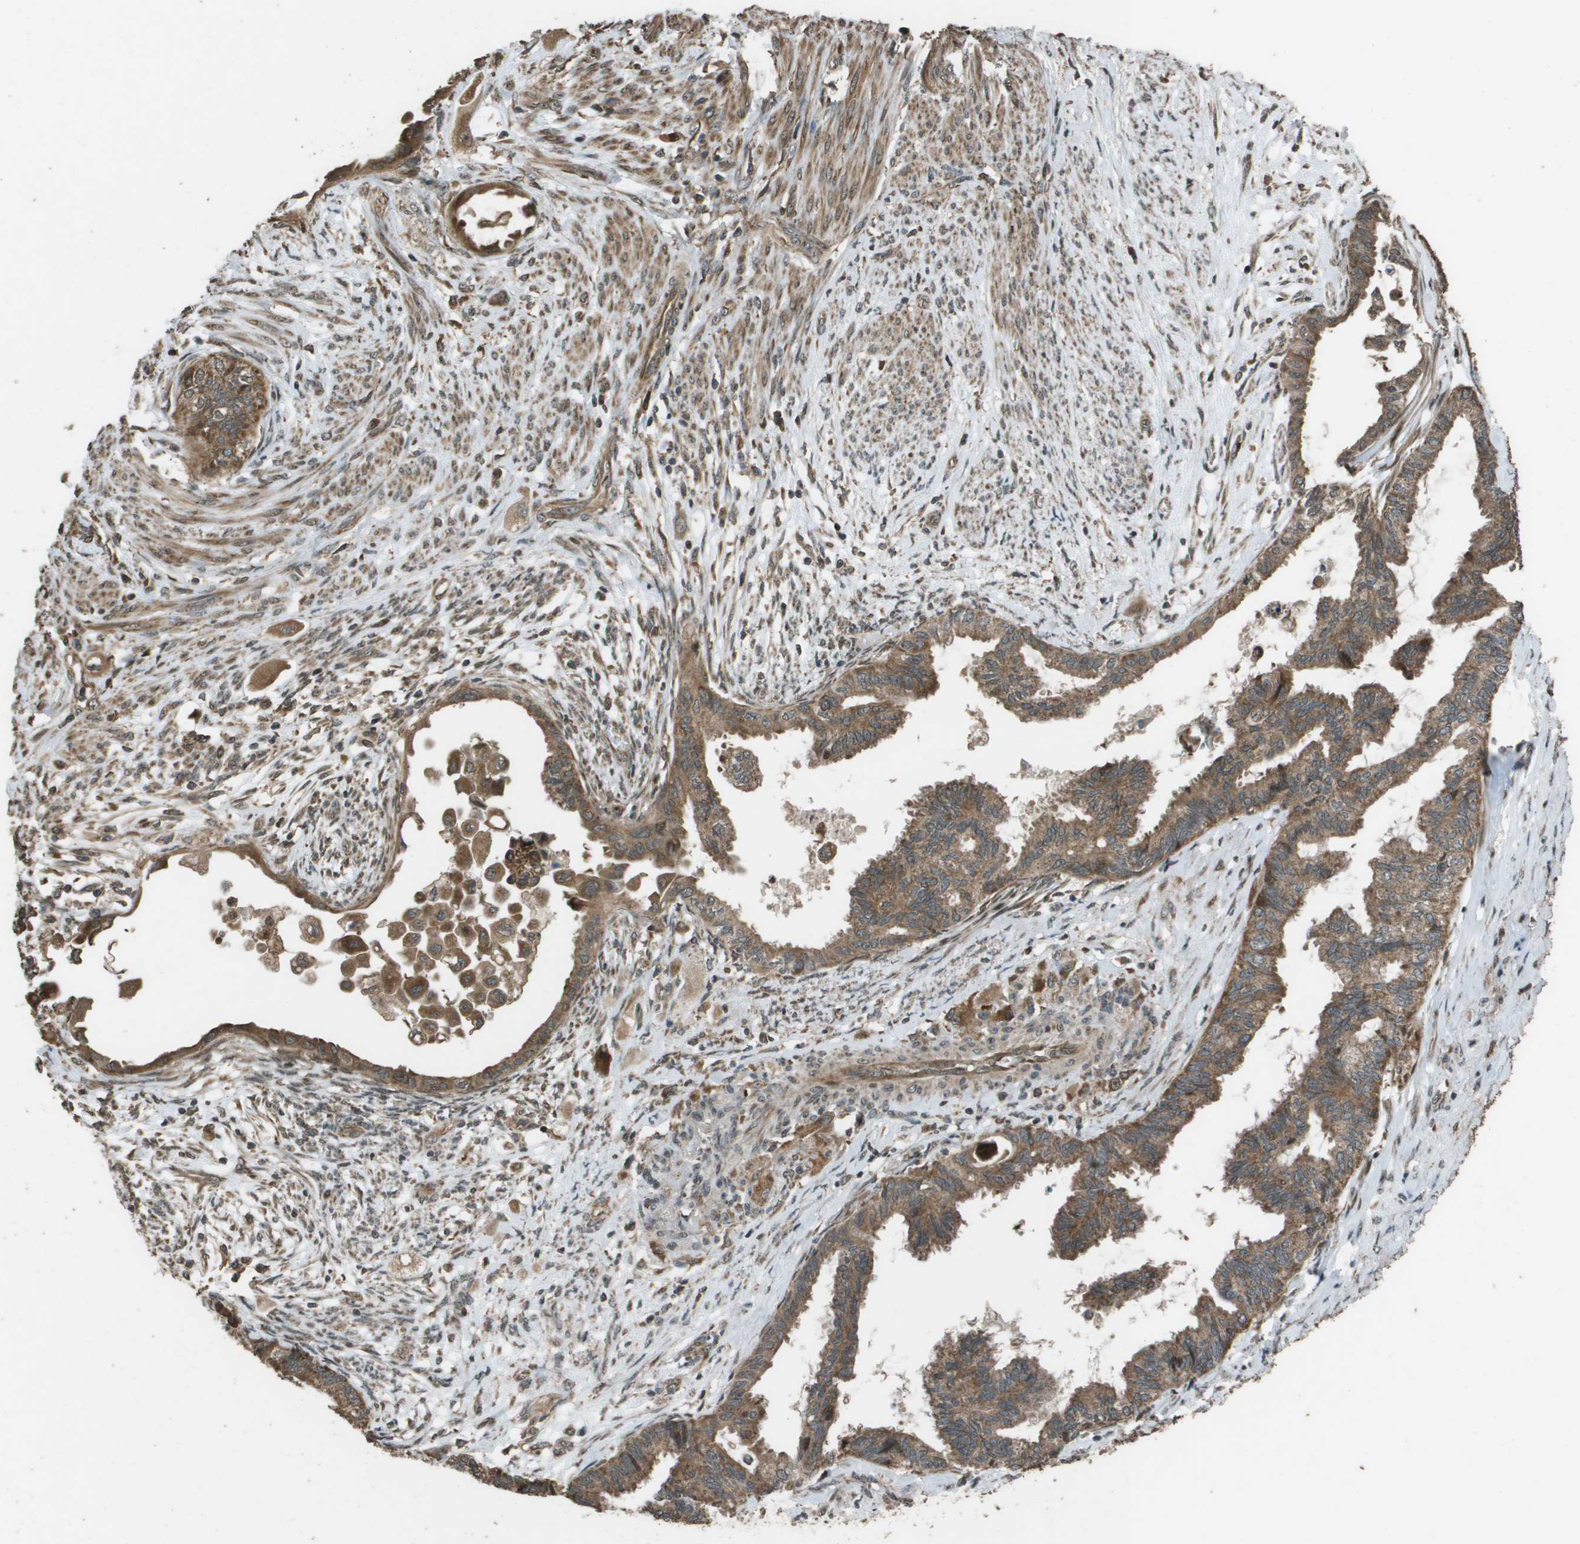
{"staining": {"intensity": "moderate", "quantity": ">75%", "location": "cytoplasmic/membranous"}, "tissue": "cervical cancer", "cell_type": "Tumor cells", "image_type": "cancer", "snomed": [{"axis": "morphology", "description": "Normal tissue, NOS"}, {"axis": "morphology", "description": "Adenocarcinoma, NOS"}, {"axis": "topography", "description": "Cervix"}, {"axis": "topography", "description": "Endometrium"}], "caption": "High-power microscopy captured an immunohistochemistry (IHC) photomicrograph of cervical cancer (adenocarcinoma), revealing moderate cytoplasmic/membranous expression in about >75% of tumor cells.", "gene": "FIG4", "patient": {"sex": "female", "age": 86}}